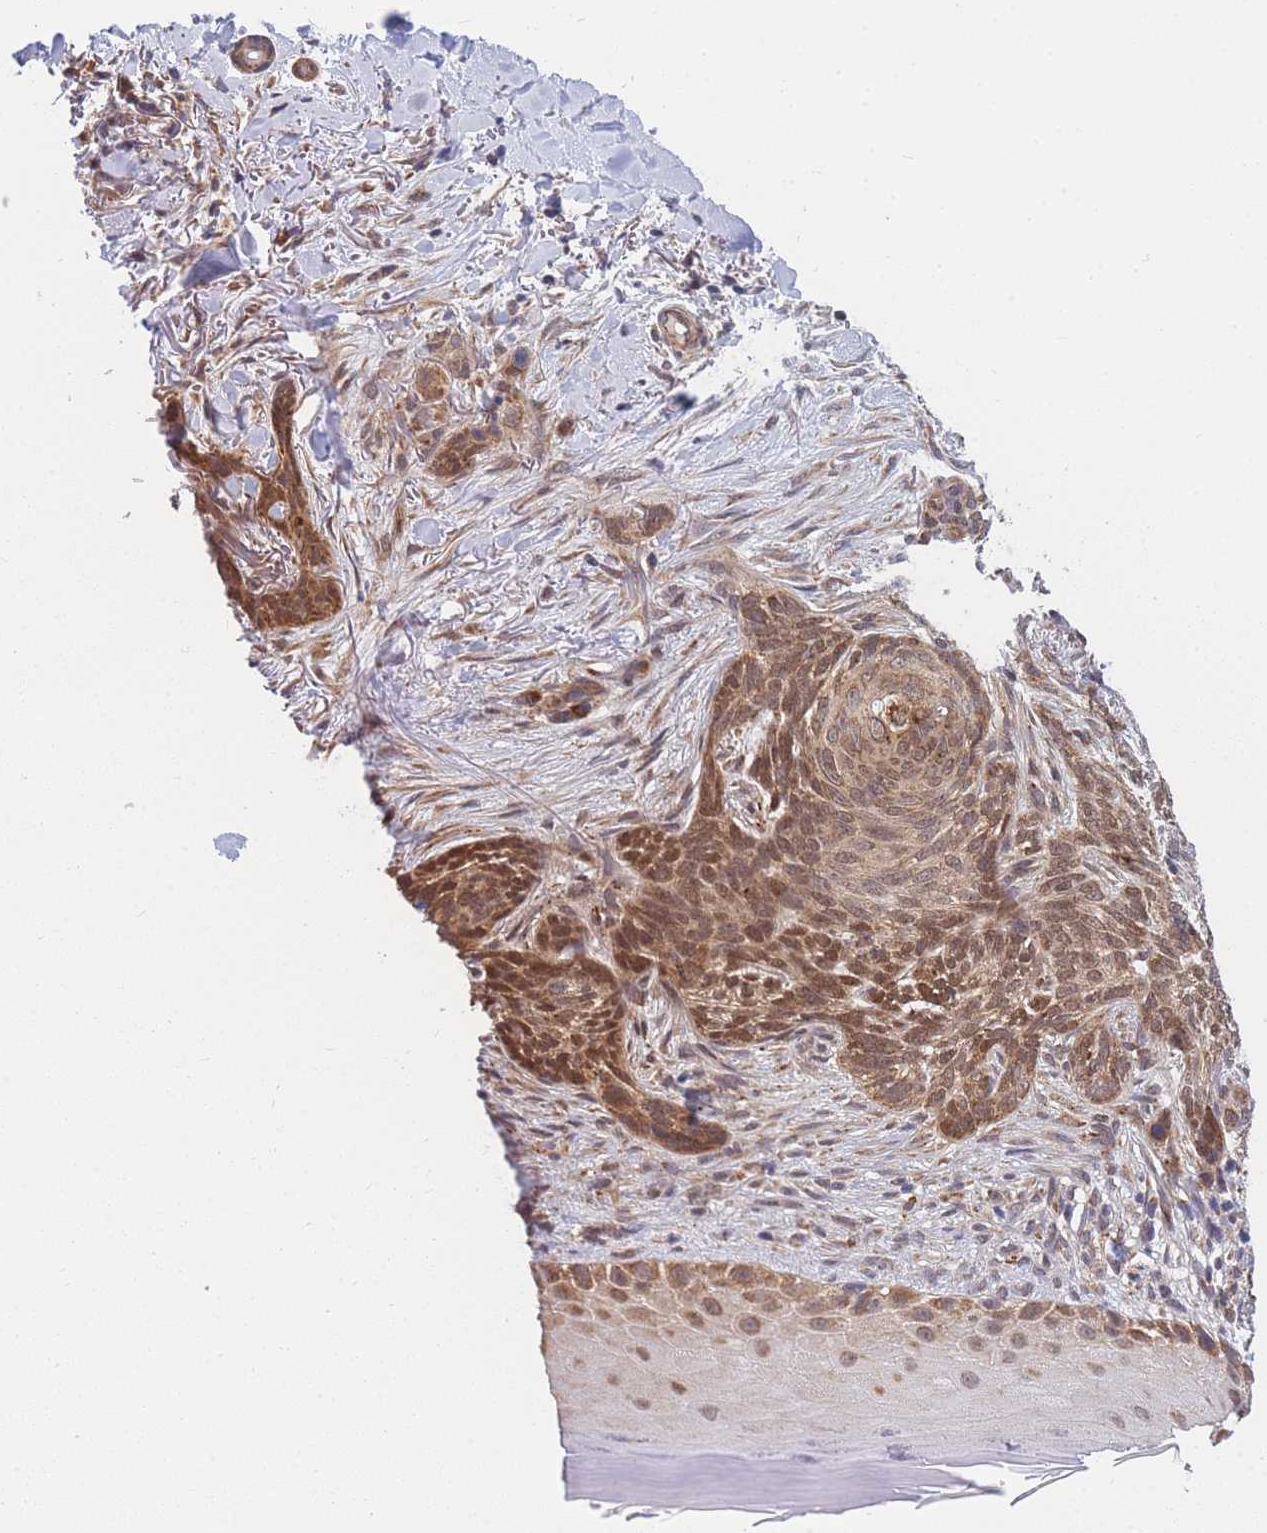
{"staining": {"intensity": "moderate", "quantity": ">75%", "location": "cytoplasmic/membranous,nuclear"}, "tissue": "skin cancer", "cell_type": "Tumor cells", "image_type": "cancer", "snomed": [{"axis": "morphology", "description": "Normal tissue, NOS"}, {"axis": "morphology", "description": "Basal cell carcinoma"}, {"axis": "topography", "description": "Skin"}], "caption": "DAB (3,3'-diaminobenzidine) immunohistochemical staining of human basal cell carcinoma (skin) exhibits moderate cytoplasmic/membranous and nuclear protein positivity in about >75% of tumor cells. (IHC, brightfield microscopy, high magnification).", "gene": "MRPL23", "patient": {"sex": "female", "age": 67}}